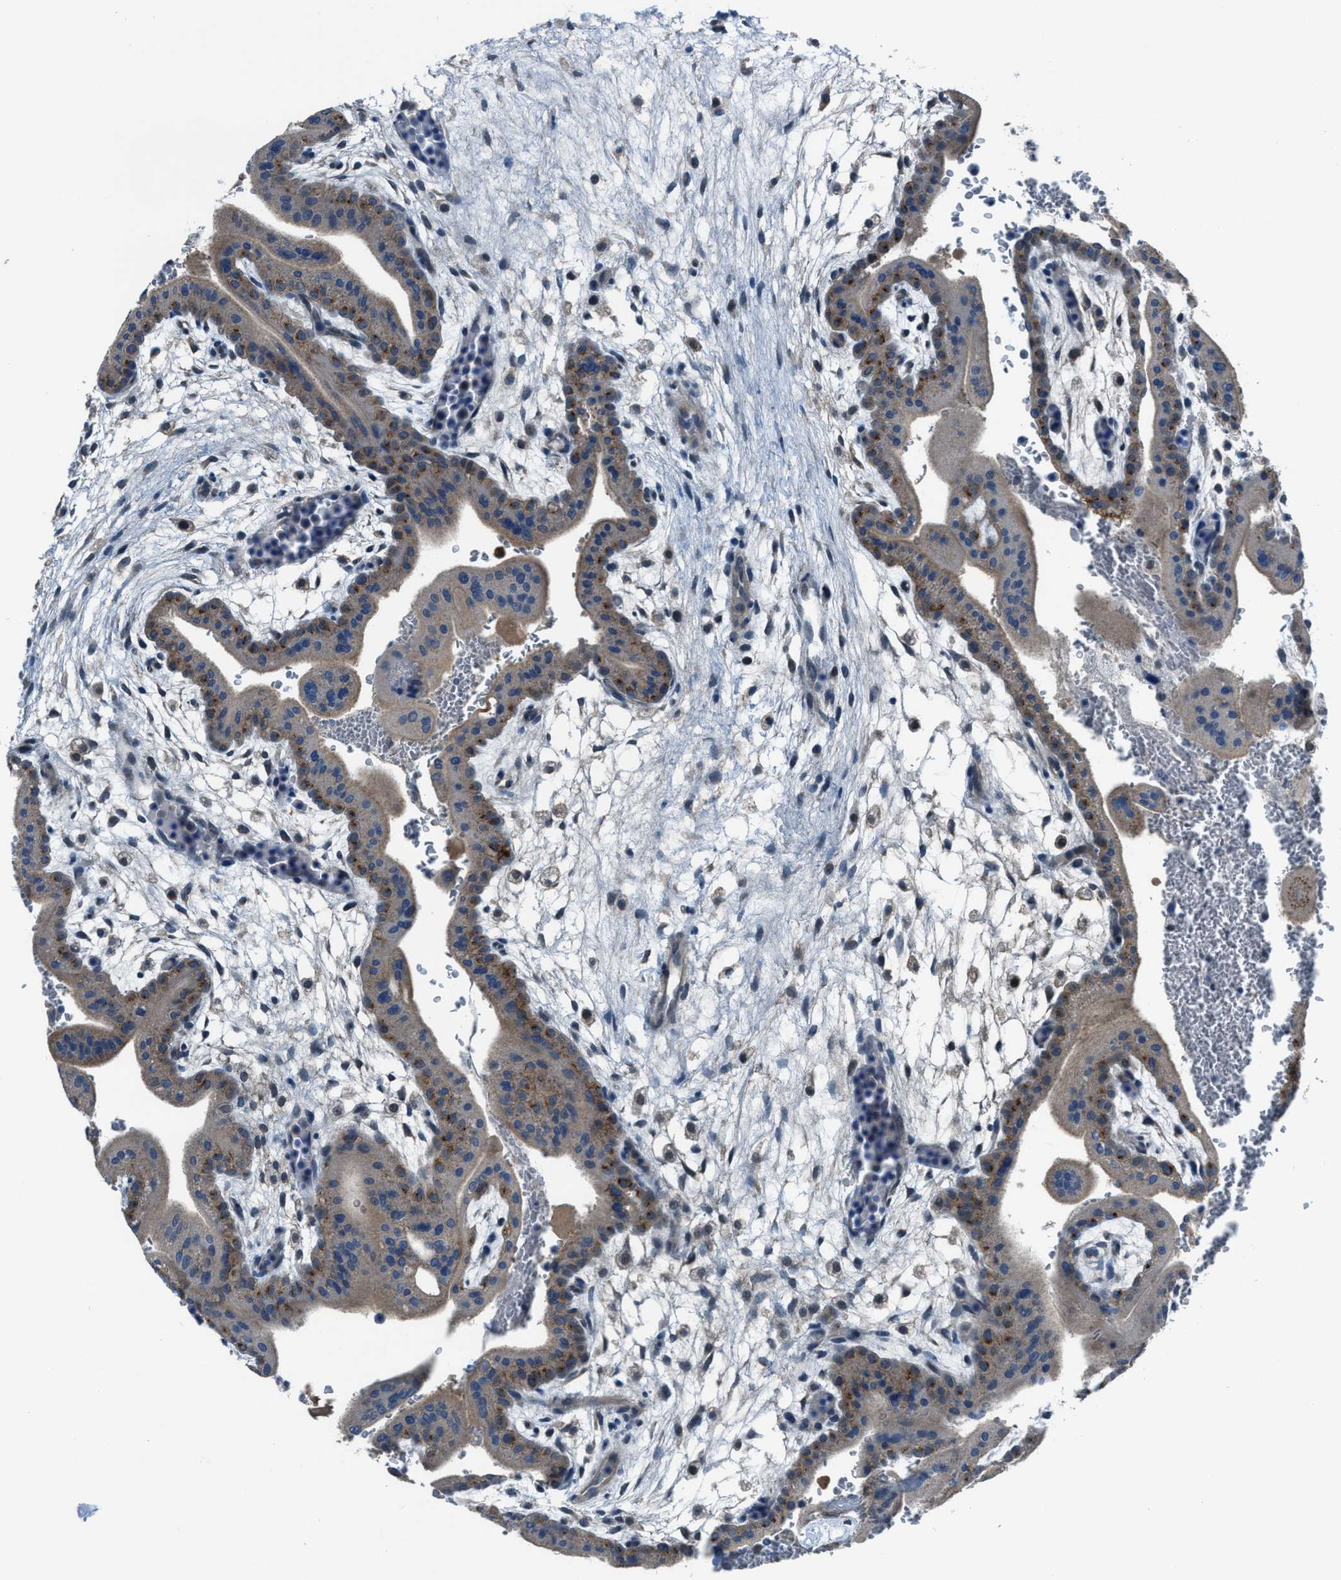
{"staining": {"intensity": "moderate", "quantity": ">75%", "location": "cytoplasmic/membranous"}, "tissue": "placenta", "cell_type": "Decidual cells", "image_type": "normal", "snomed": [{"axis": "morphology", "description": "Normal tissue, NOS"}, {"axis": "topography", "description": "Placenta"}], "caption": "Brown immunohistochemical staining in benign human placenta displays moderate cytoplasmic/membranous staining in approximately >75% of decidual cells.", "gene": "DUSP19", "patient": {"sex": "female", "age": 35}}